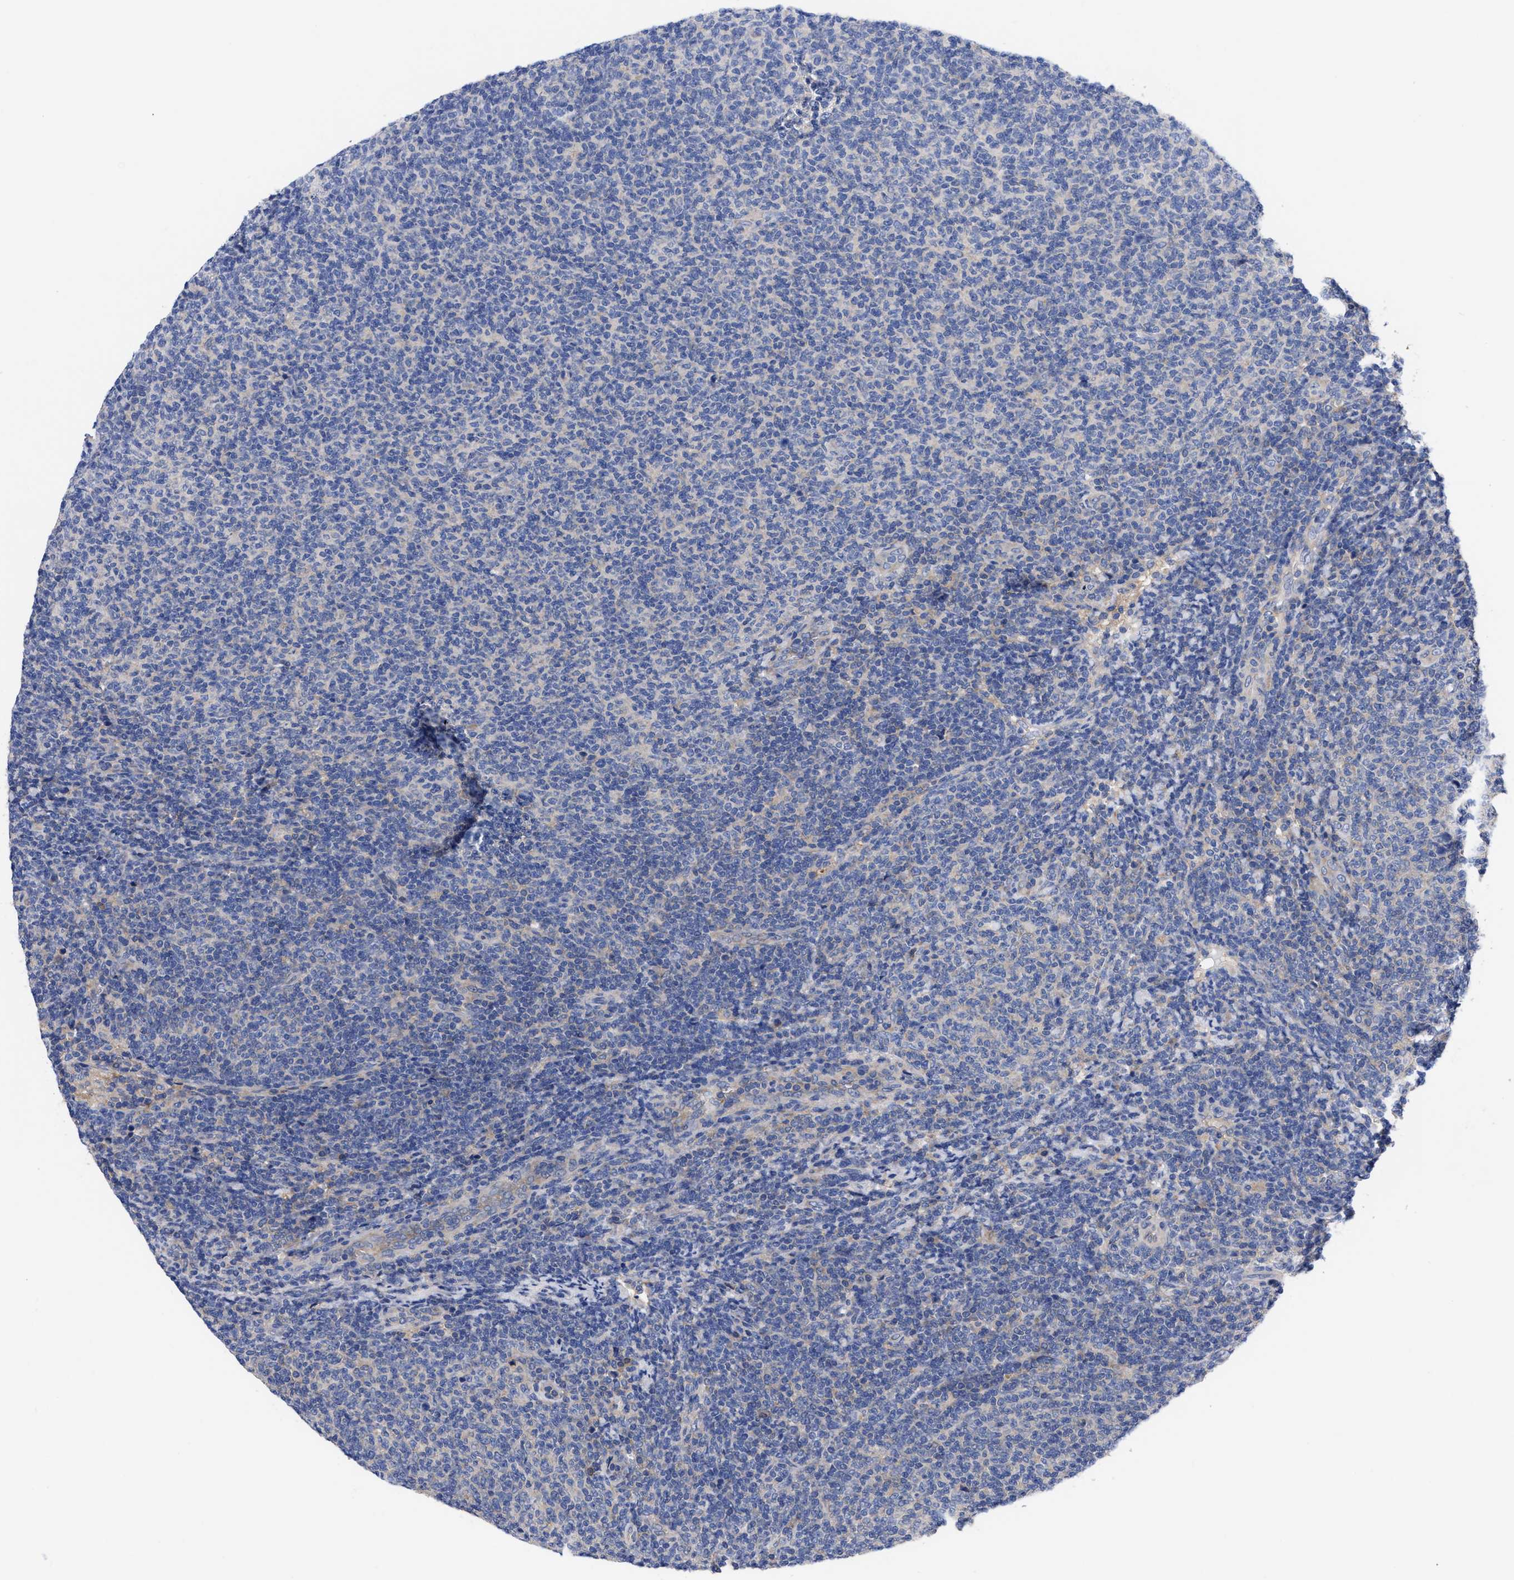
{"staining": {"intensity": "negative", "quantity": "none", "location": "none"}, "tissue": "lymphoma", "cell_type": "Tumor cells", "image_type": "cancer", "snomed": [{"axis": "morphology", "description": "Malignant lymphoma, non-Hodgkin's type, Low grade"}, {"axis": "topography", "description": "Lymph node"}], "caption": "Micrograph shows no protein positivity in tumor cells of low-grade malignant lymphoma, non-Hodgkin's type tissue.", "gene": "RBKS", "patient": {"sex": "male", "age": 66}}